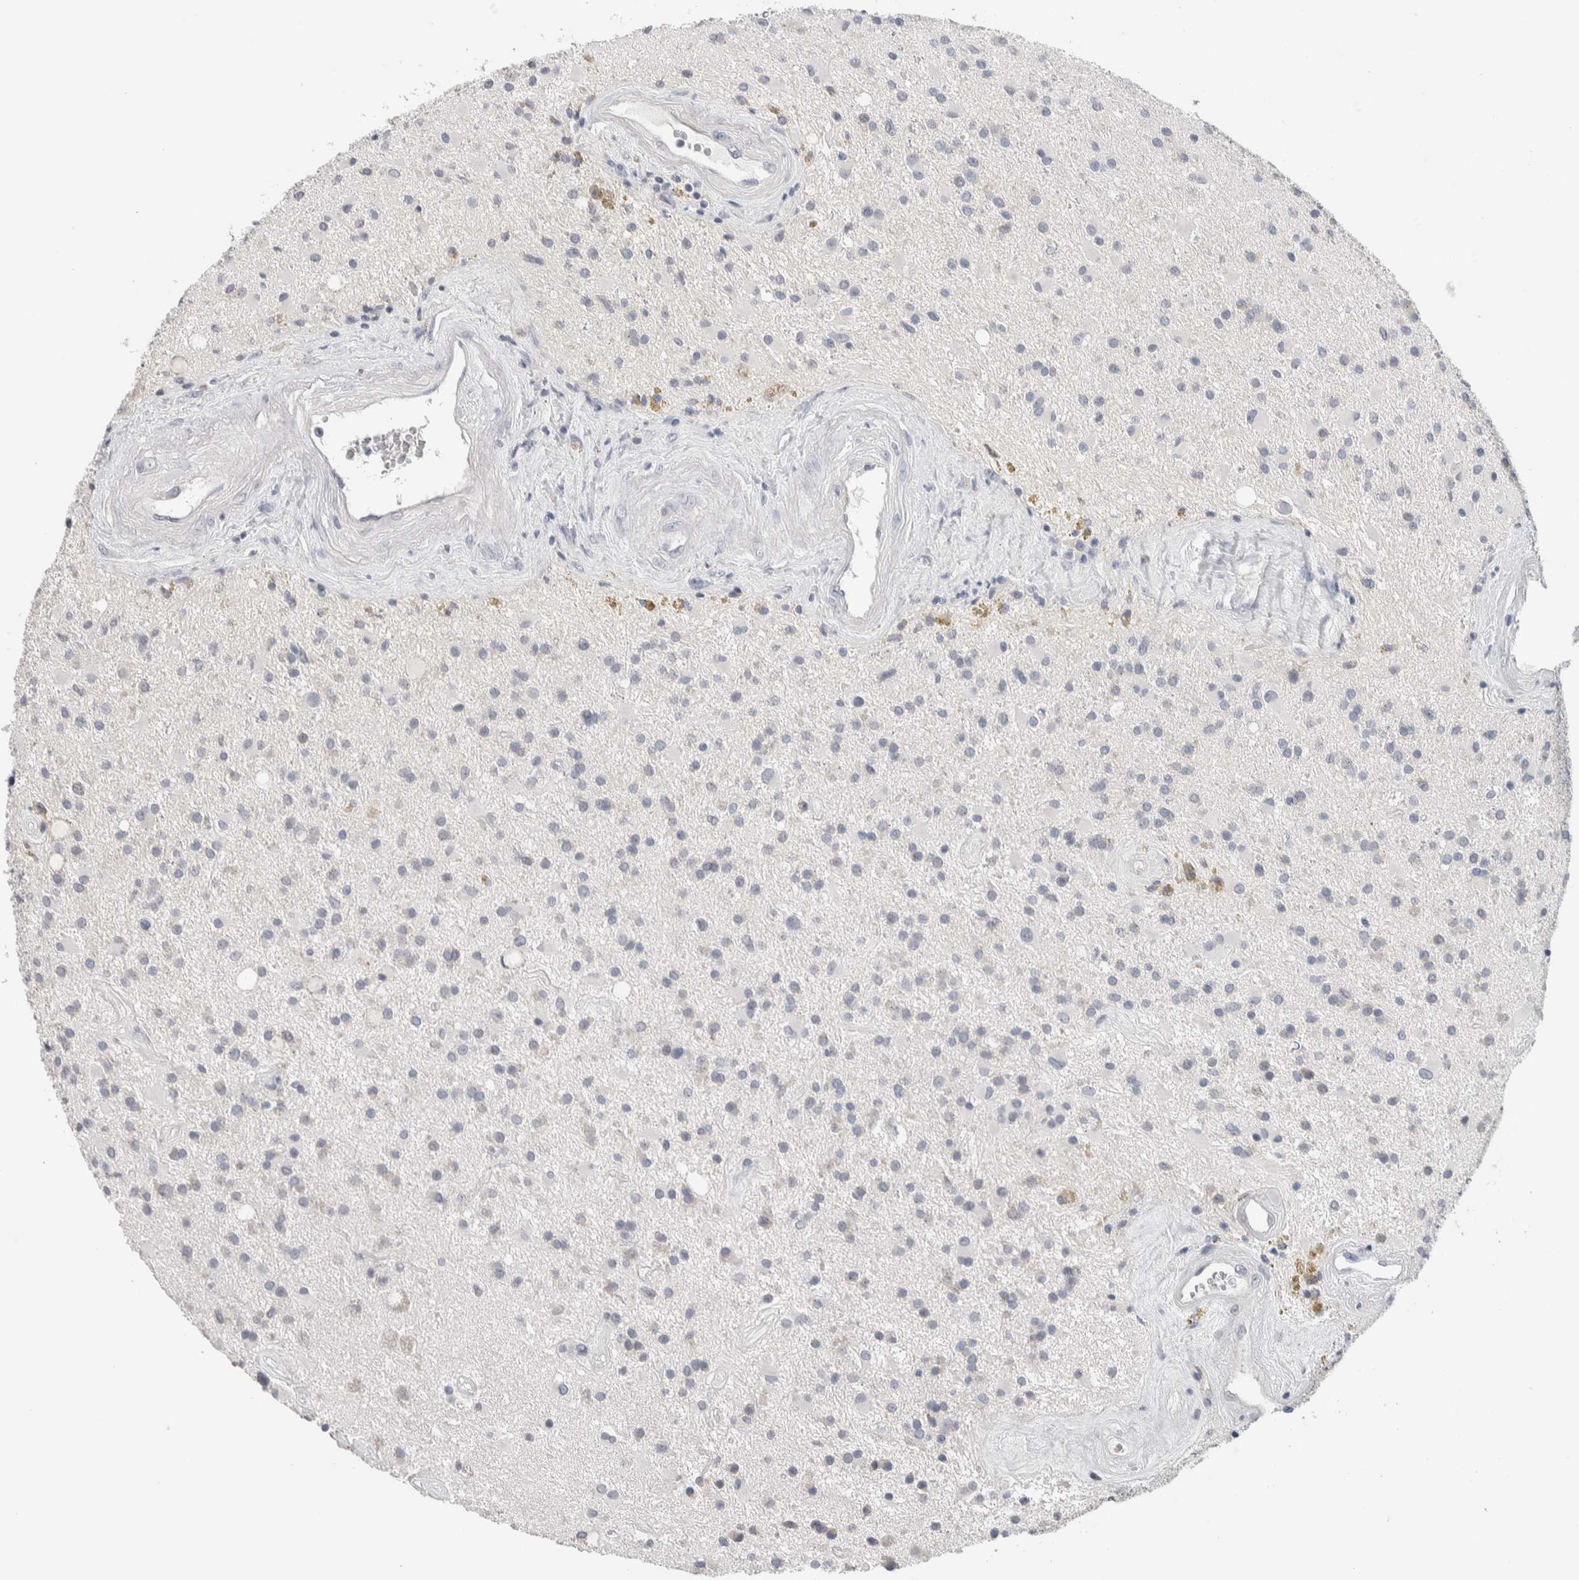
{"staining": {"intensity": "negative", "quantity": "none", "location": "none"}, "tissue": "glioma", "cell_type": "Tumor cells", "image_type": "cancer", "snomed": [{"axis": "morphology", "description": "Glioma, malignant, Low grade"}, {"axis": "topography", "description": "Brain"}], "caption": "Tumor cells show no significant staining in glioma.", "gene": "SCN2A", "patient": {"sex": "male", "age": 58}}